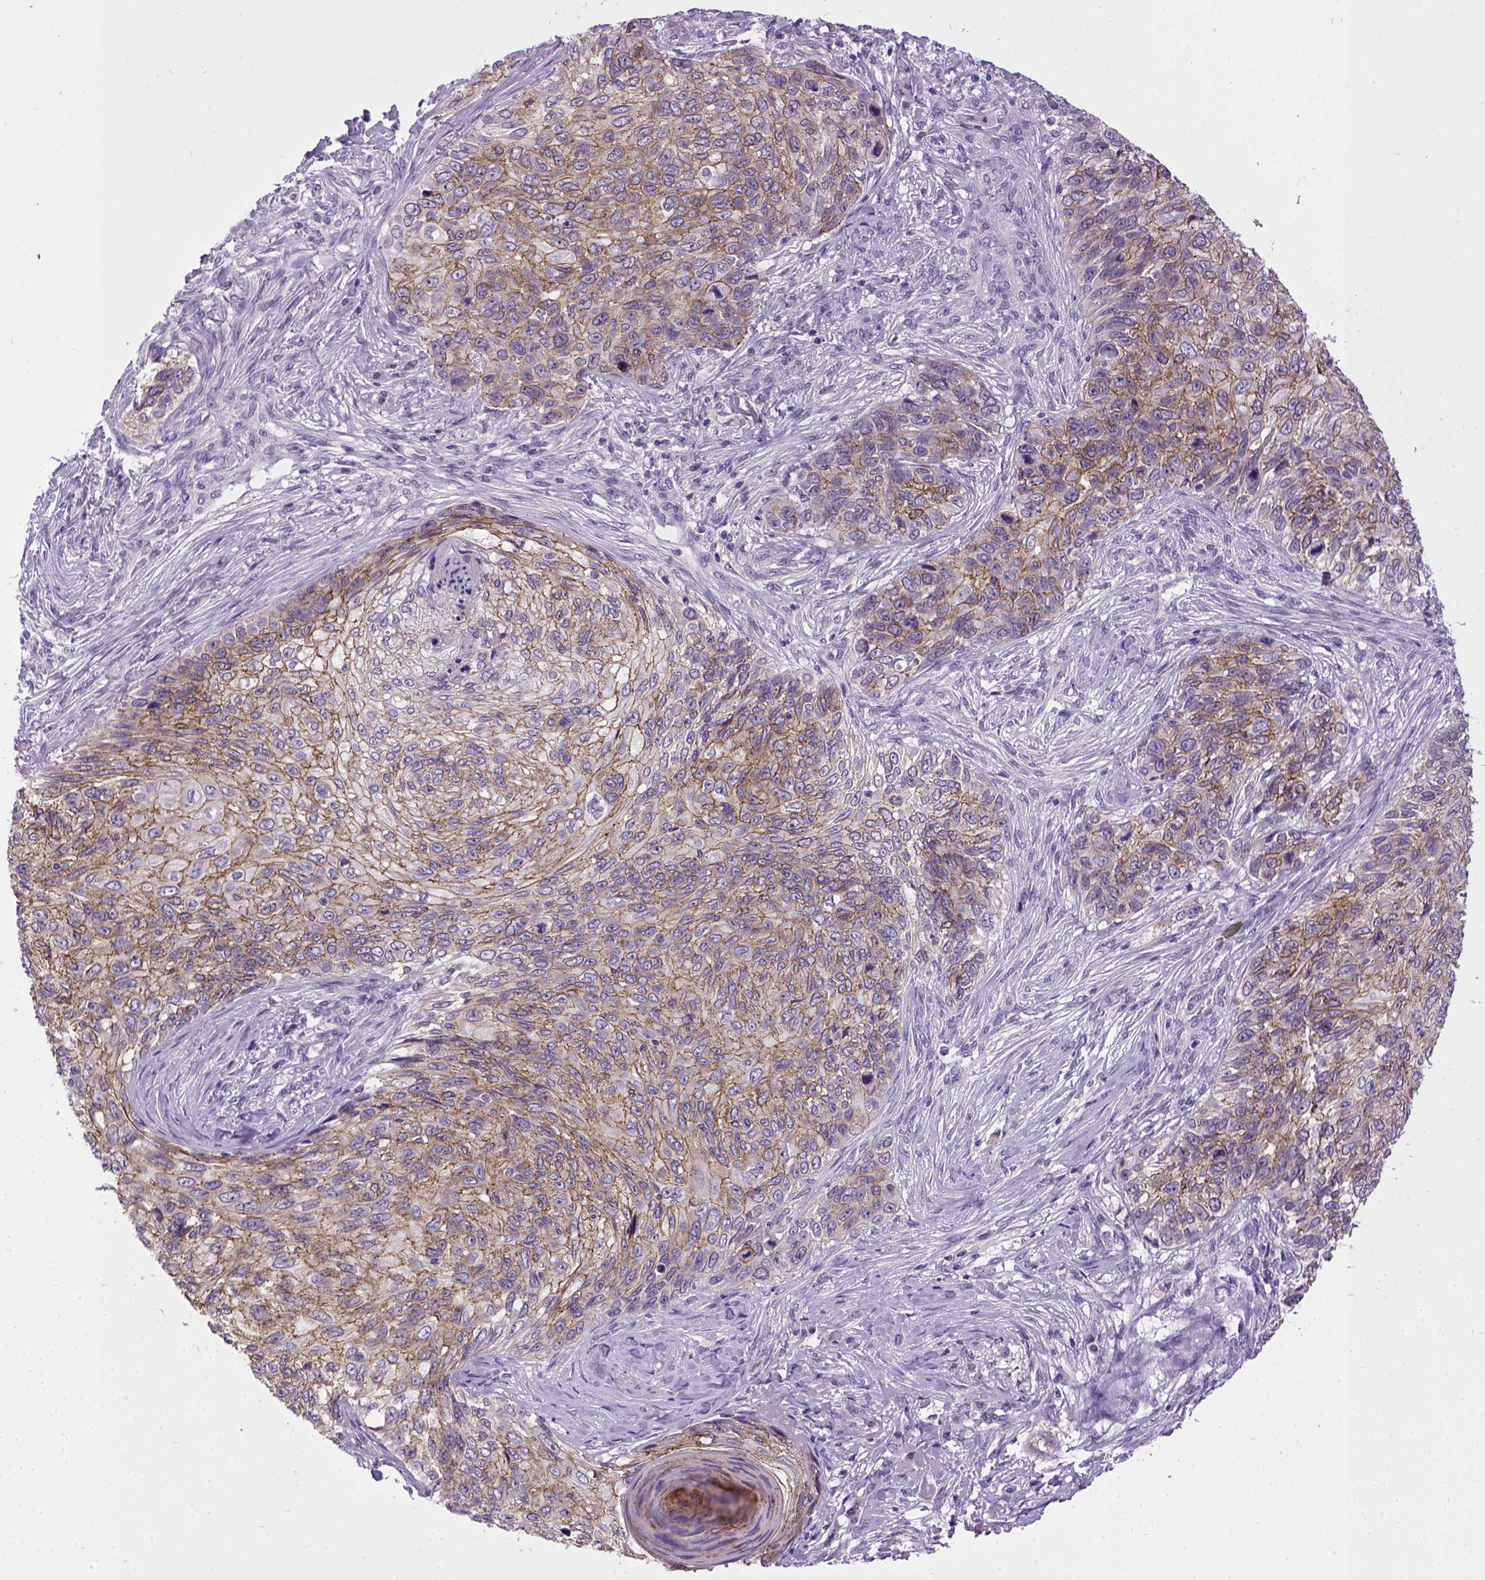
{"staining": {"intensity": "moderate", "quantity": ">75%", "location": "cytoplasmic/membranous"}, "tissue": "skin cancer", "cell_type": "Tumor cells", "image_type": "cancer", "snomed": [{"axis": "morphology", "description": "Squamous cell carcinoma, NOS"}, {"axis": "topography", "description": "Skin"}], "caption": "Skin cancer stained with a protein marker reveals moderate staining in tumor cells.", "gene": "CDH1", "patient": {"sex": "male", "age": 92}}